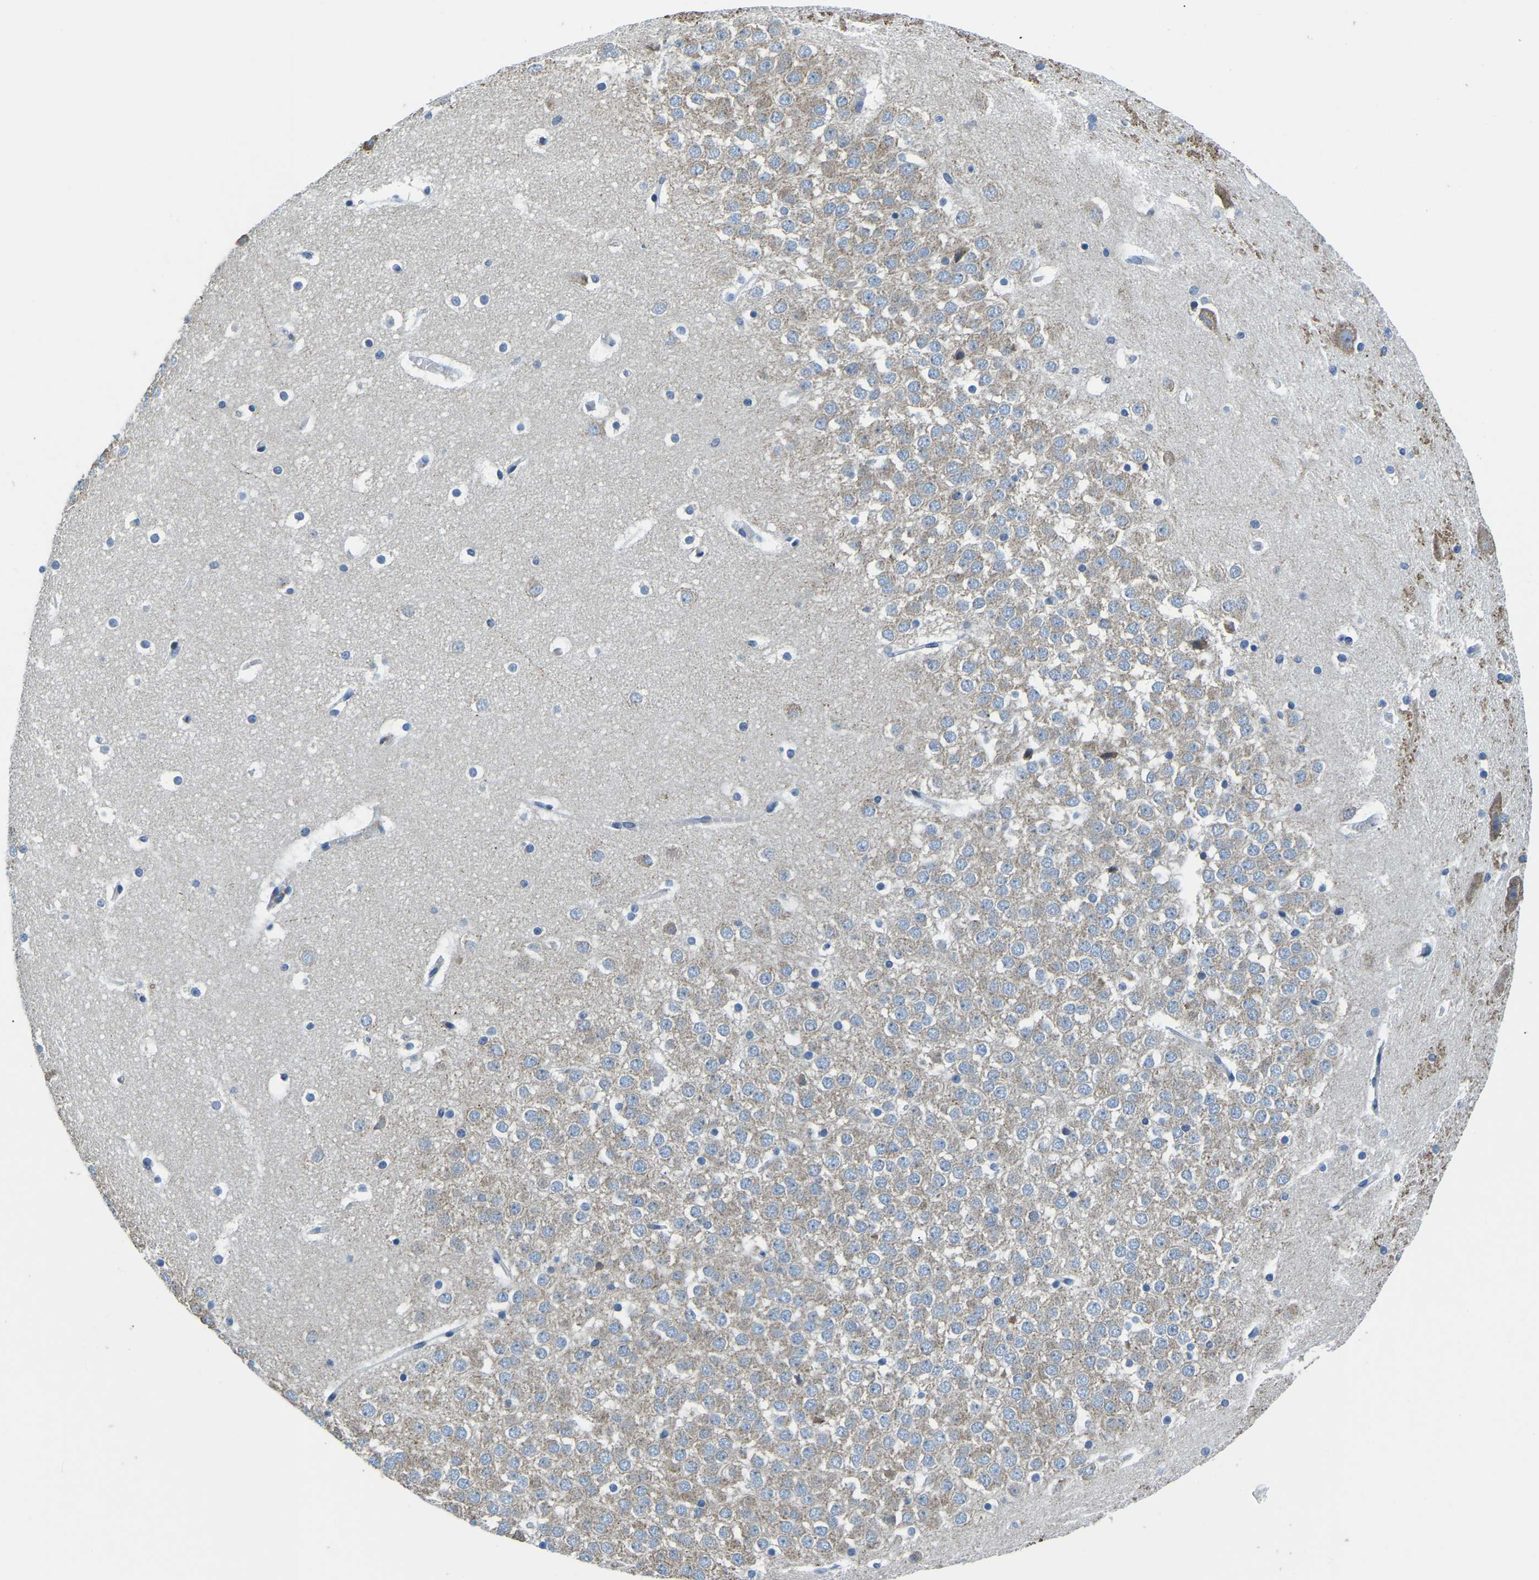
{"staining": {"intensity": "negative", "quantity": "none", "location": "none"}, "tissue": "hippocampus", "cell_type": "Glial cells", "image_type": "normal", "snomed": [{"axis": "morphology", "description": "Normal tissue, NOS"}, {"axis": "topography", "description": "Hippocampus"}], "caption": "A high-resolution micrograph shows IHC staining of benign hippocampus, which reveals no significant expression in glial cells. Brightfield microscopy of IHC stained with DAB (3,3'-diaminobenzidine) (brown) and hematoxylin (blue), captured at high magnification.", "gene": "LIAS", "patient": {"sex": "male", "age": 45}}